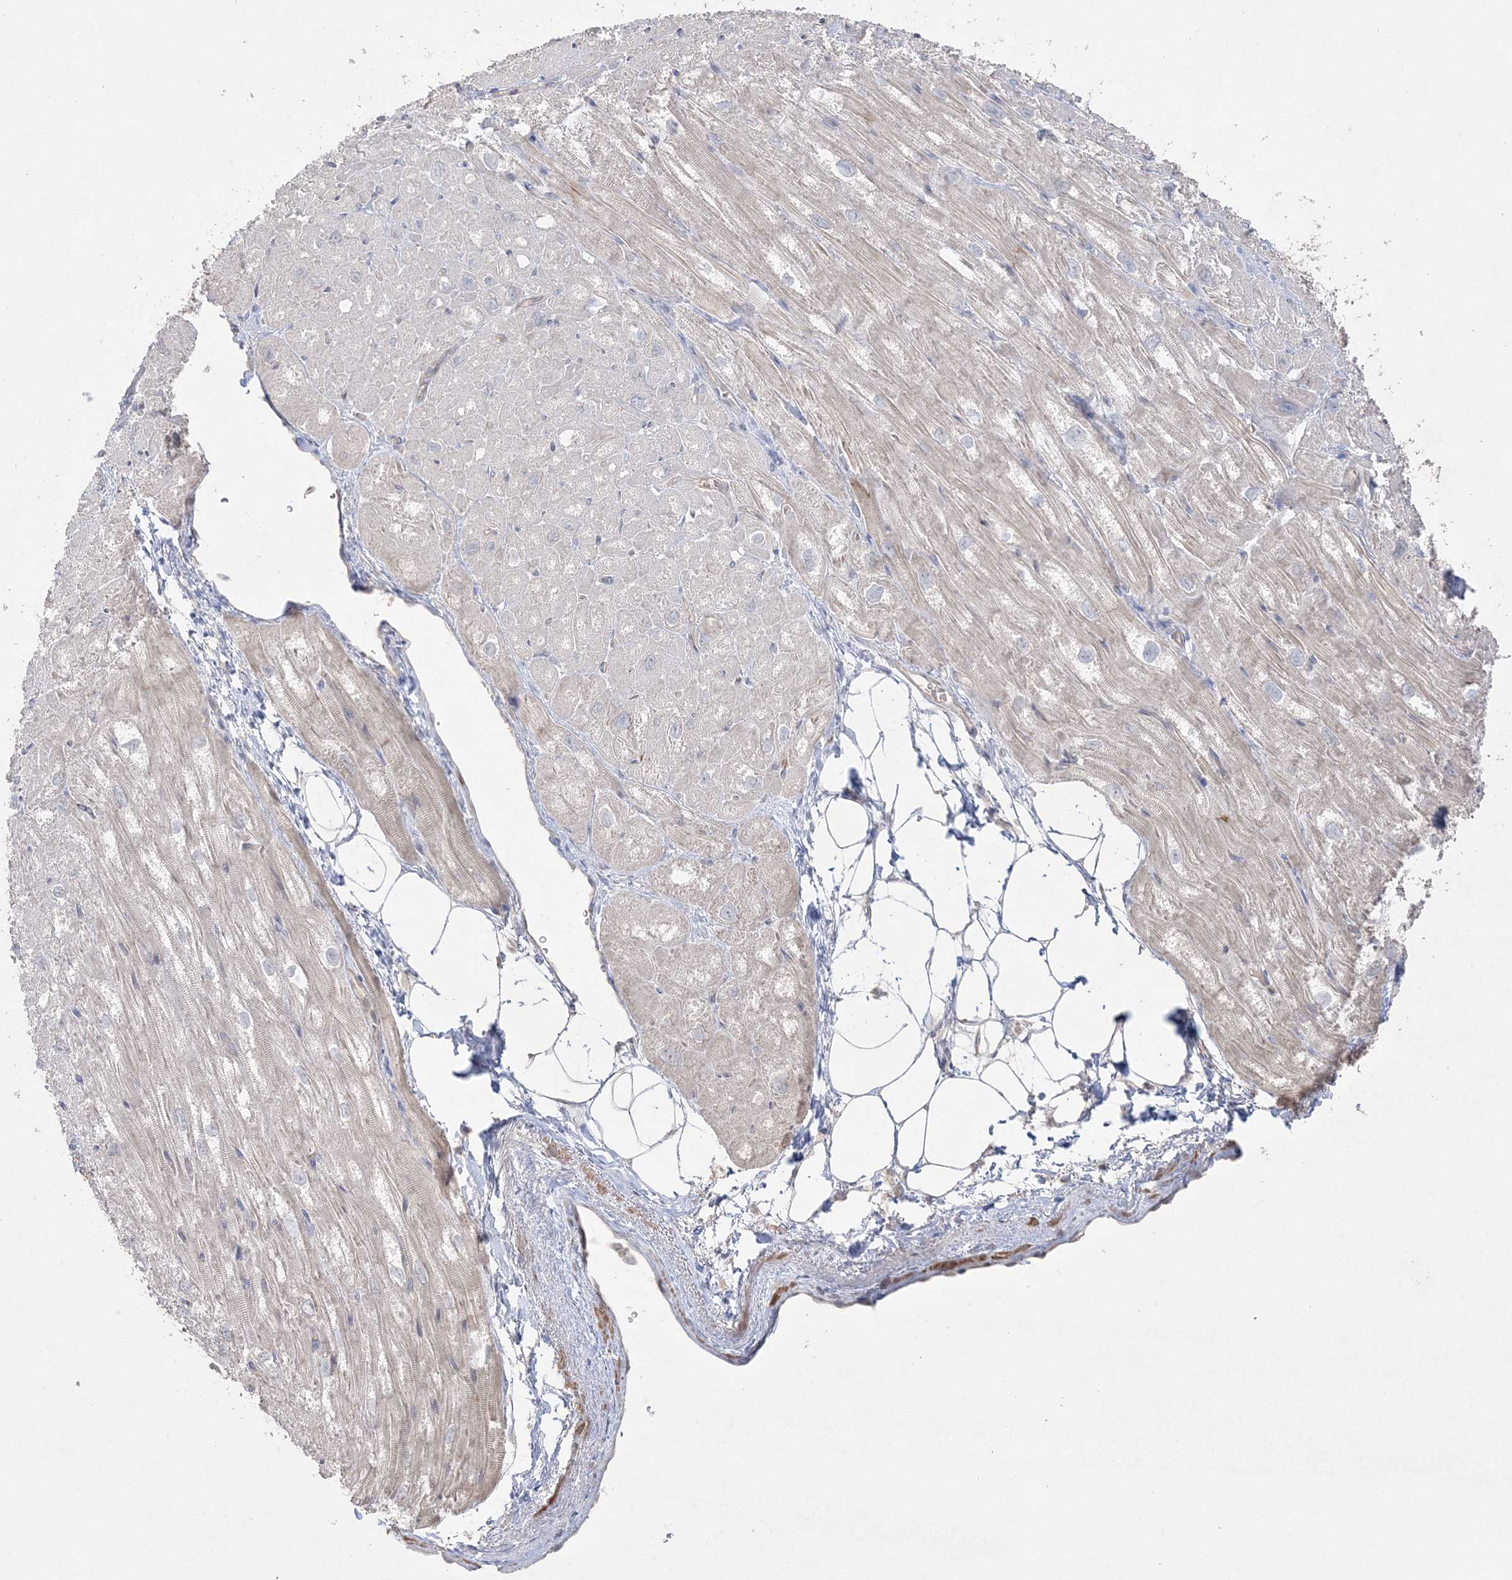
{"staining": {"intensity": "weak", "quantity": "<25%", "location": "cytoplasmic/membranous"}, "tissue": "heart muscle", "cell_type": "Cardiomyocytes", "image_type": "normal", "snomed": [{"axis": "morphology", "description": "Normal tissue, NOS"}, {"axis": "topography", "description": "Heart"}], "caption": "High magnification brightfield microscopy of benign heart muscle stained with DAB (3,3'-diaminobenzidine) (brown) and counterstained with hematoxylin (blue): cardiomyocytes show no significant expression.", "gene": "SH3BP4", "patient": {"sex": "male", "age": 50}}